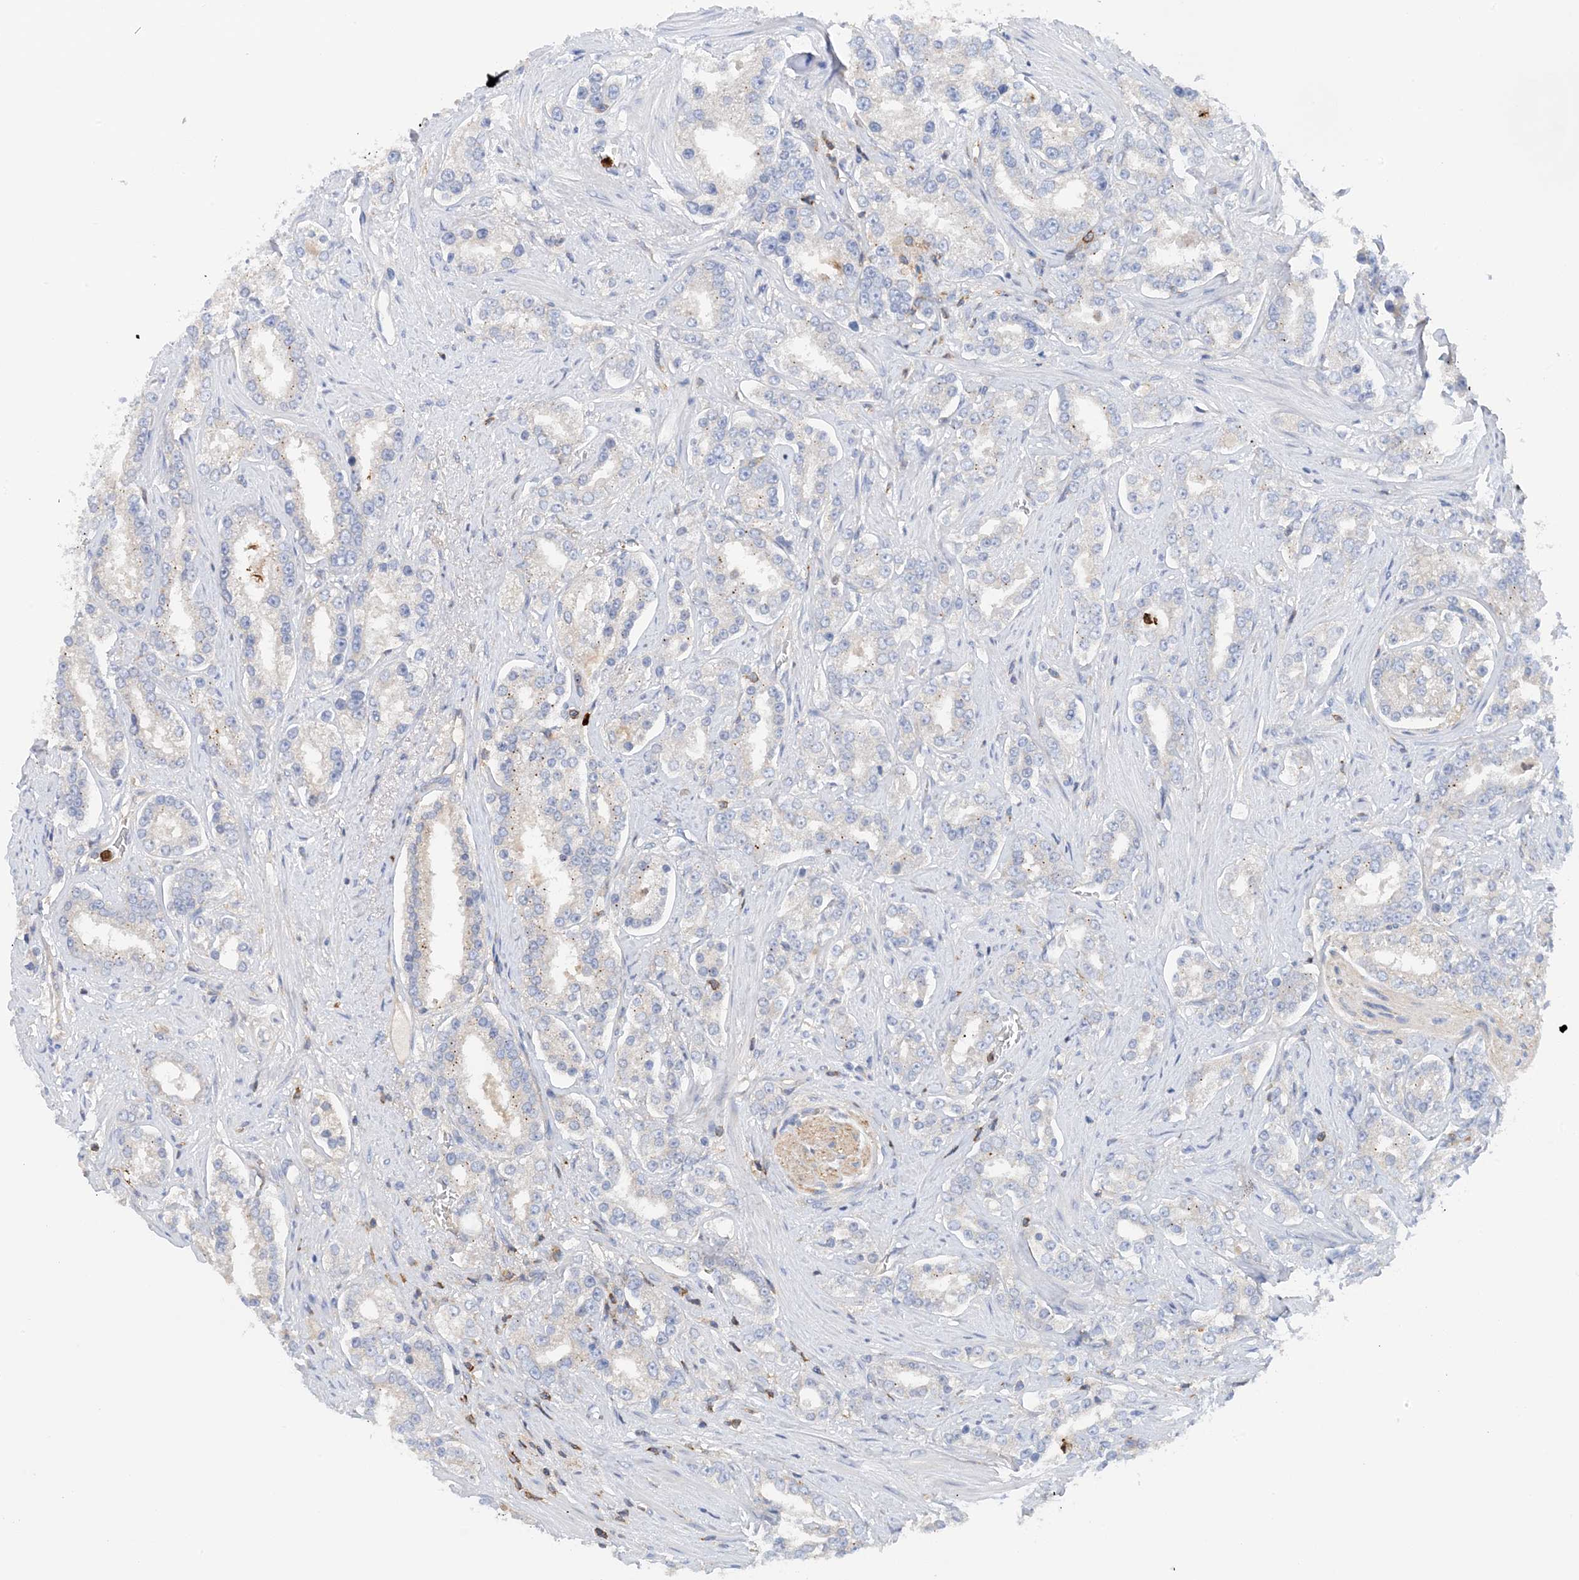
{"staining": {"intensity": "negative", "quantity": "none", "location": "none"}, "tissue": "prostate cancer", "cell_type": "Tumor cells", "image_type": "cancer", "snomed": [{"axis": "morphology", "description": "Normal tissue, NOS"}, {"axis": "morphology", "description": "Adenocarcinoma, High grade"}, {"axis": "topography", "description": "Prostate"}], "caption": "Prostate cancer stained for a protein using immunohistochemistry shows no positivity tumor cells.", "gene": "PHACTR2", "patient": {"sex": "male", "age": 83}}